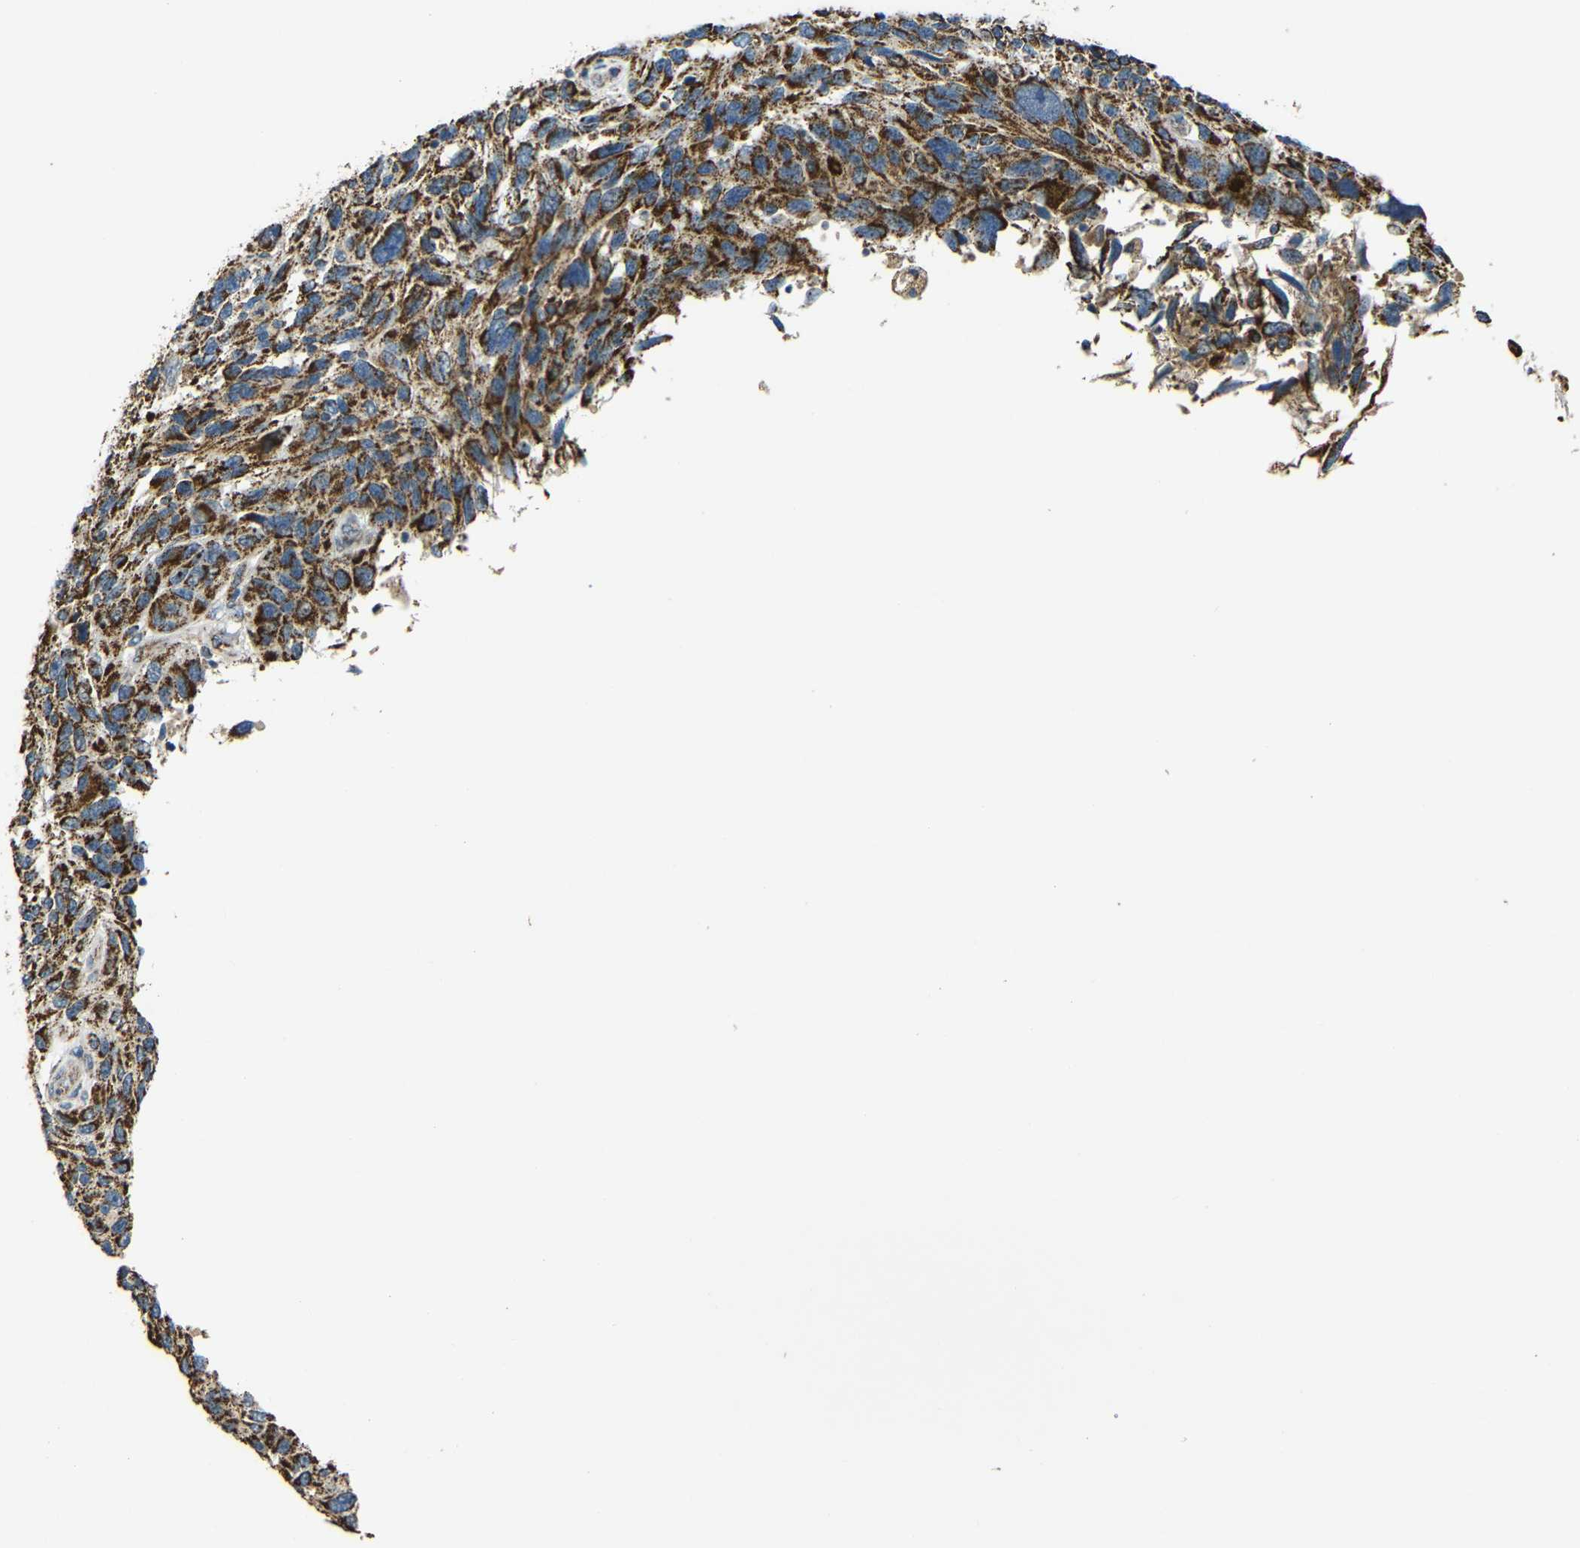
{"staining": {"intensity": "strong", "quantity": ">75%", "location": "cytoplasmic/membranous"}, "tissue": "melanoma", "cell_type": "Tumor cells", "image_type": "cancer", "snomed": [{"axis": "morphology", "description": "Malignant melanoma, NOS"}, {"axis": "topography", "description": "Skin"}], "caption": "Immunohistochemical staining of malignant melanoma shows high levels of strong cytoplasmic/membranous expression in about >75% of tumor cells. The staining was performed using DAB (3,3'-diaminobenzidine), with brown indicating positive protein expression. Nuclei are stained blue with hematoxylin.", "gene": "NR3C2", "patient": {"sex": "male", "age": 53}}